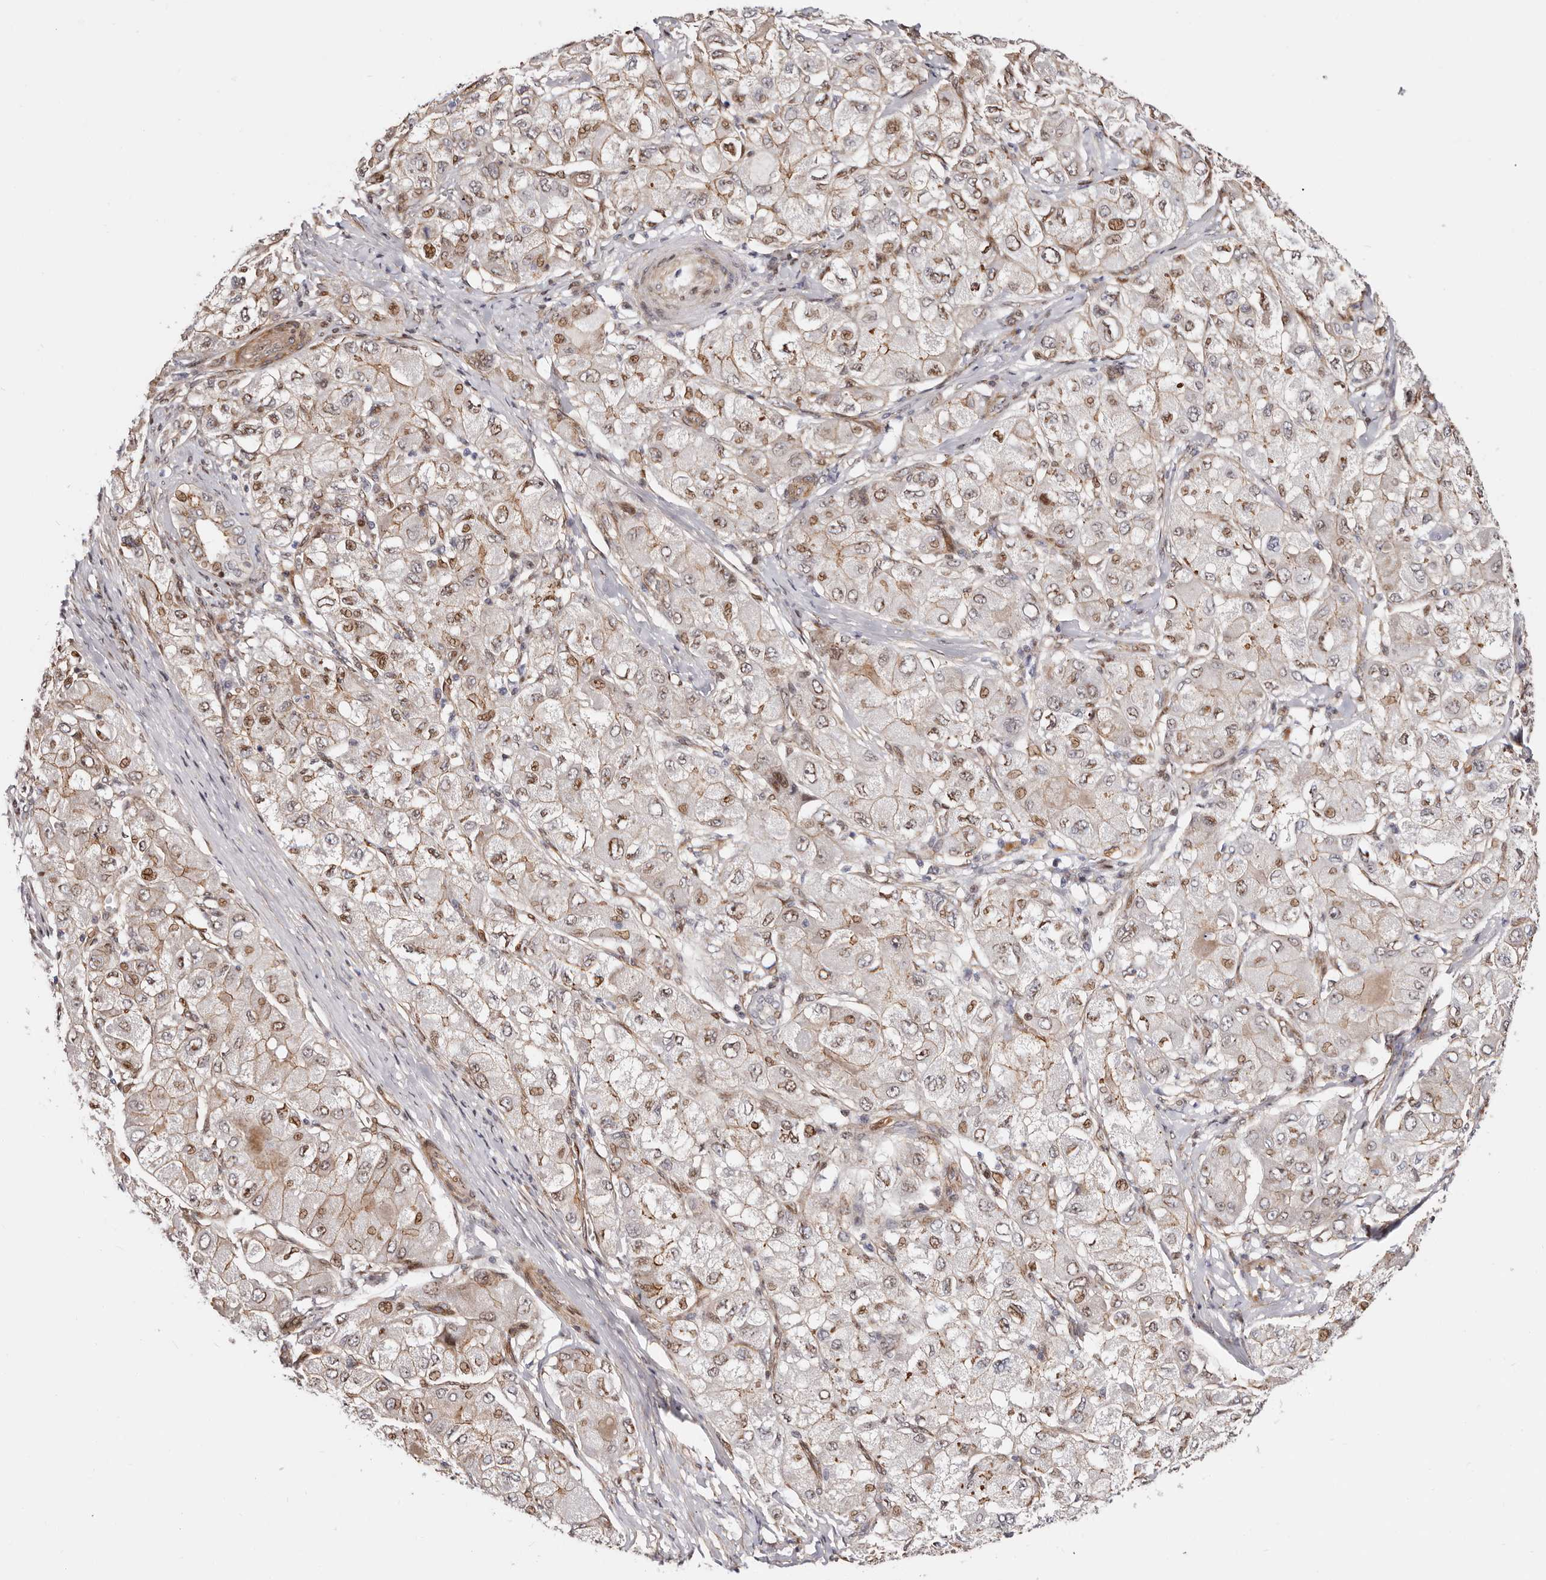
{"staining": {"intensity": "strong", "quantity": "<25%", "location": "cytoplasmic/membranous,nuclear"}, "tissue": "liver cancer", "cell_type": "Tumor cells", "image_type": "cancer", "snomed": [{"axis": "morphology", "description": "Carcinoma, Hepatocellular, NOS"}, {"axis": "topography", "description": "Liver"}], "caption": "Protein analysis of liver hepatocellular carcinoma tissue shows strong cytoplasmic/membranous and nuclear positivity in about <25% of tumor cells. Immunohistochemistry stains the protein in brown and the nuclei are stained blue.", "gene": "EPHX3", "patient": {"sex": "male", "age": 80}}